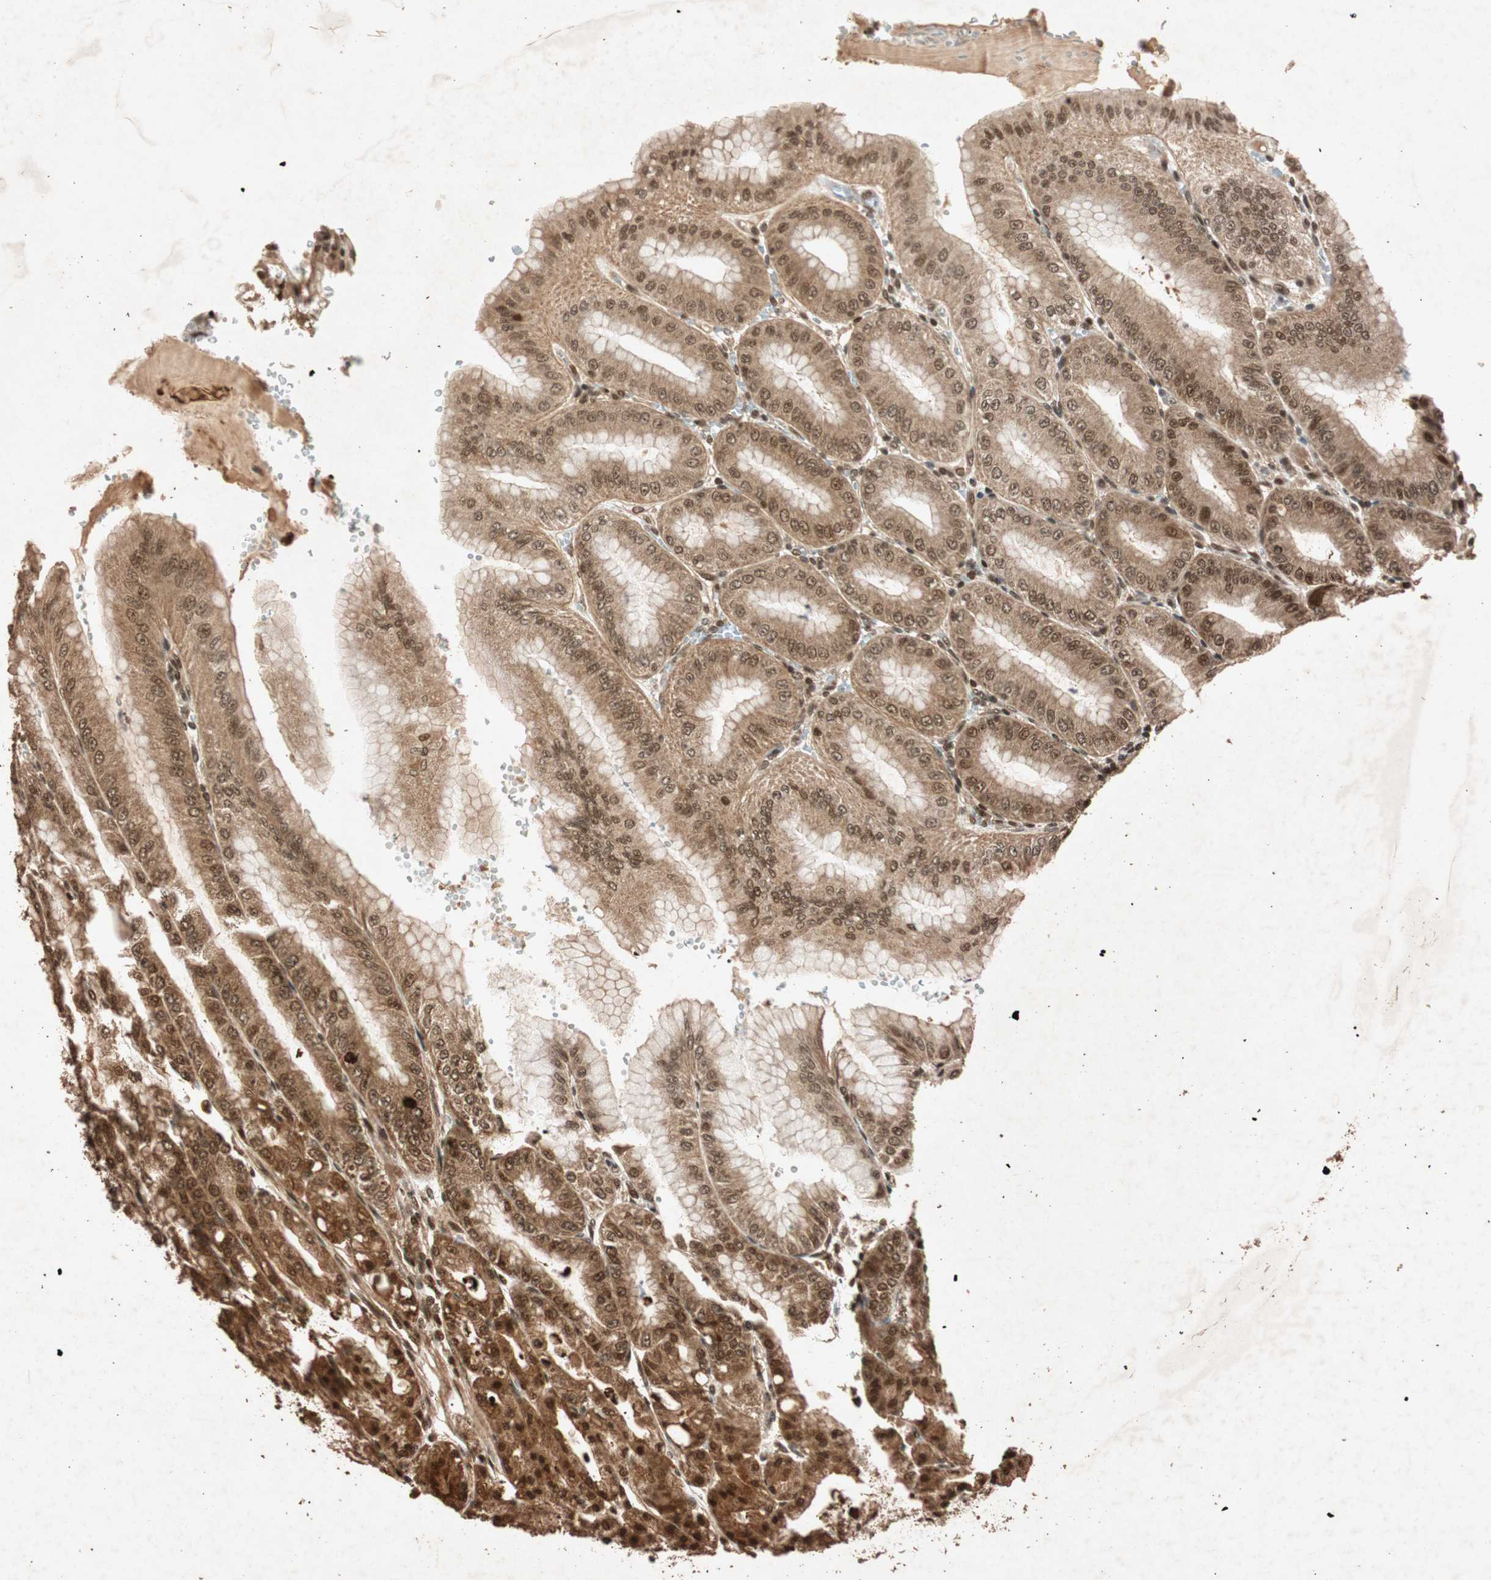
{"staining": {"intensity": "moderate", "quantity": ">75%", "location": "cytoplasmic/membranous,nuclear"}, "tissue": "stomach", "cell_type": "Glandular cells", "image_type": "normal", "snomed": [{"axis": "morphology", "description": "Normal tissue, NOS"}, {"axis": "topography", "description": "Stomach, lower"}], "caption": "Protein staining shows moderate cytoplasmic/membranous,nuclear expression in approximately >75% of glandular cells in normal stomach. (Stains: DAB (3,3'-diaminobenzidine) in brown, nuclei in blue, Microscopy: brightfield microscopy at high magnification).", "gene": "ALKBH5", "patient": {"sex": "male", "age": 71}}